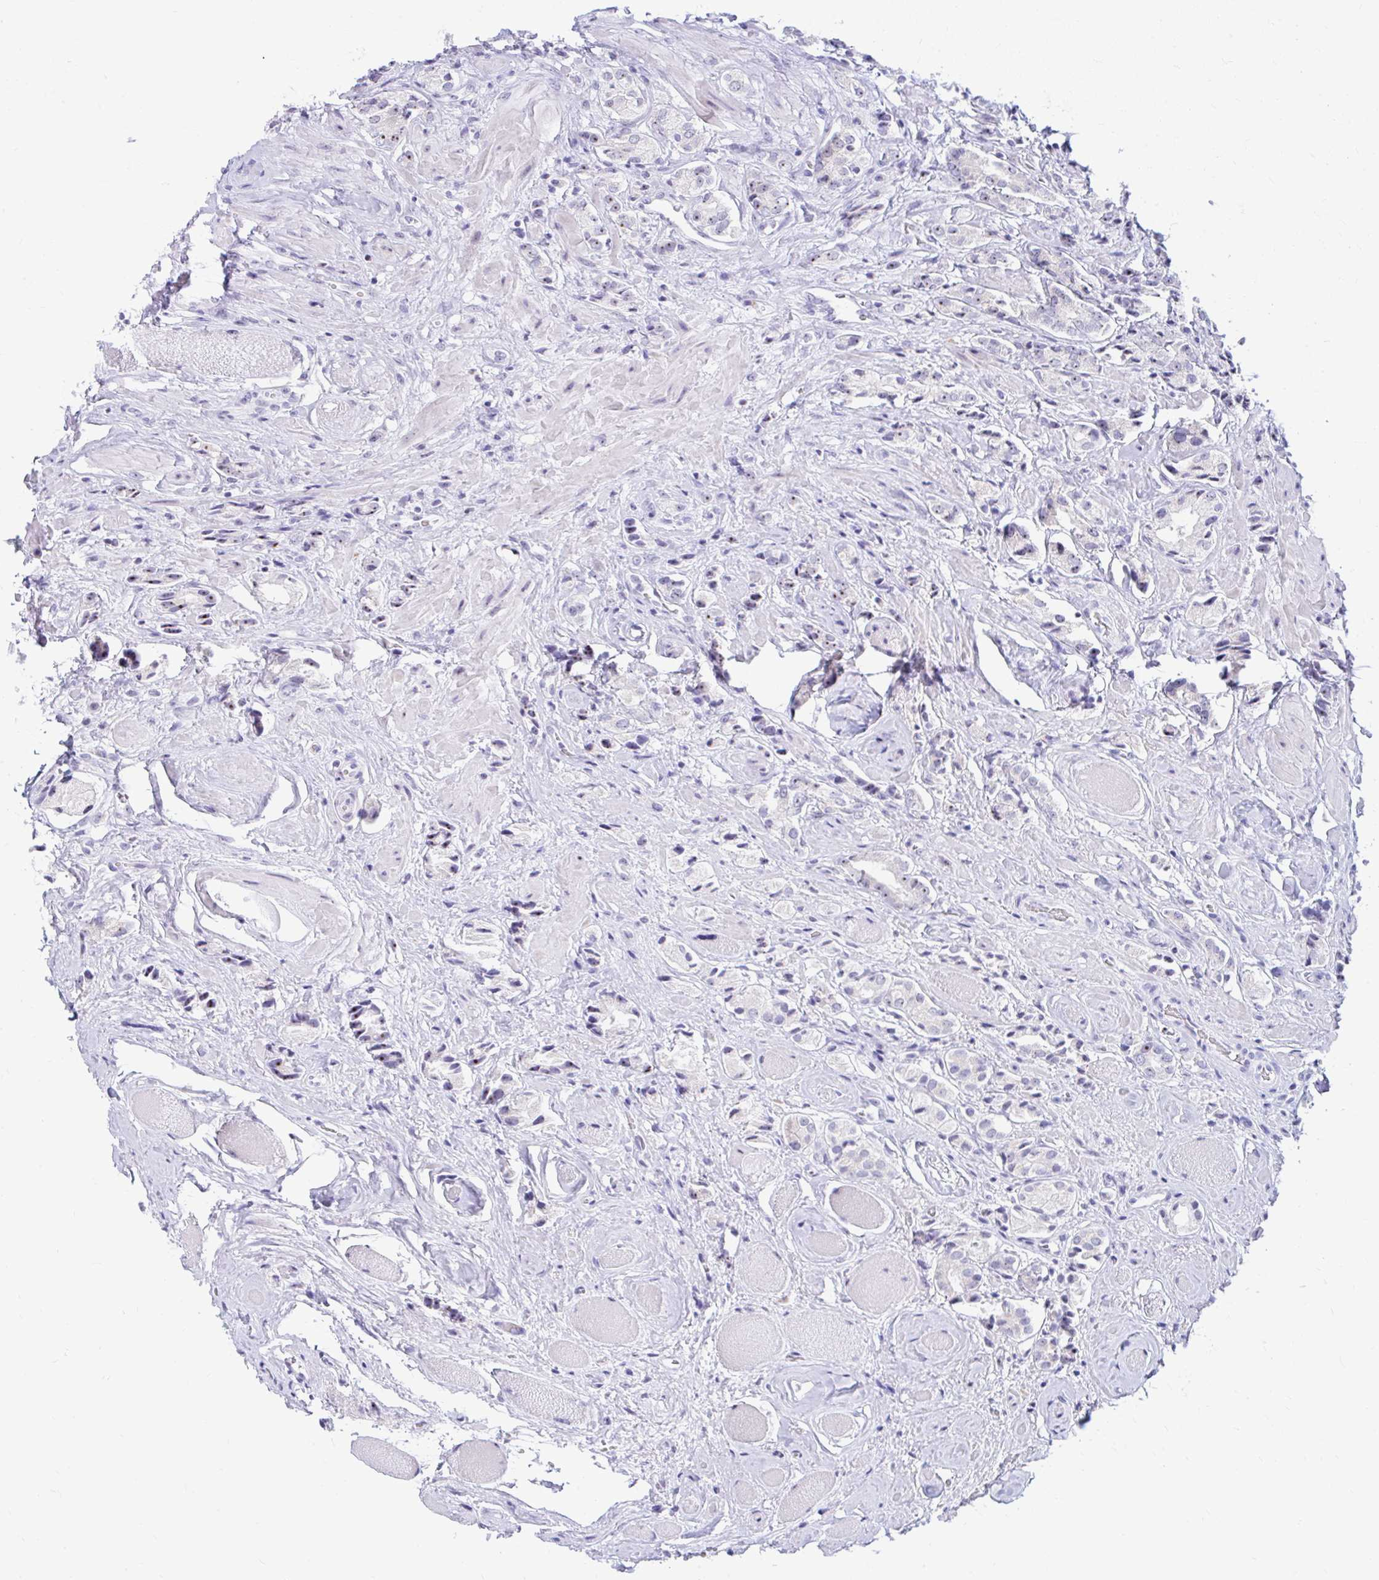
{"staining": {"intensity": "weak", "quantity": "<25%", "location": "nuclear"}, "tissue": "prostate cancer", "cell_type": "Tumor cells", "image_type": "cancer", "snomed": [{"axis": "morphology", "description": "Adenocarcinoma, High grade"}, {"axis": "topography", "description": "Prostate and seminal vesicle, NOS"}], "caption": "Tumor cells show no significant staining in prostate cancer.", "gene": "FTSJ3", "patient": {"sex": "male", "age": 64}}